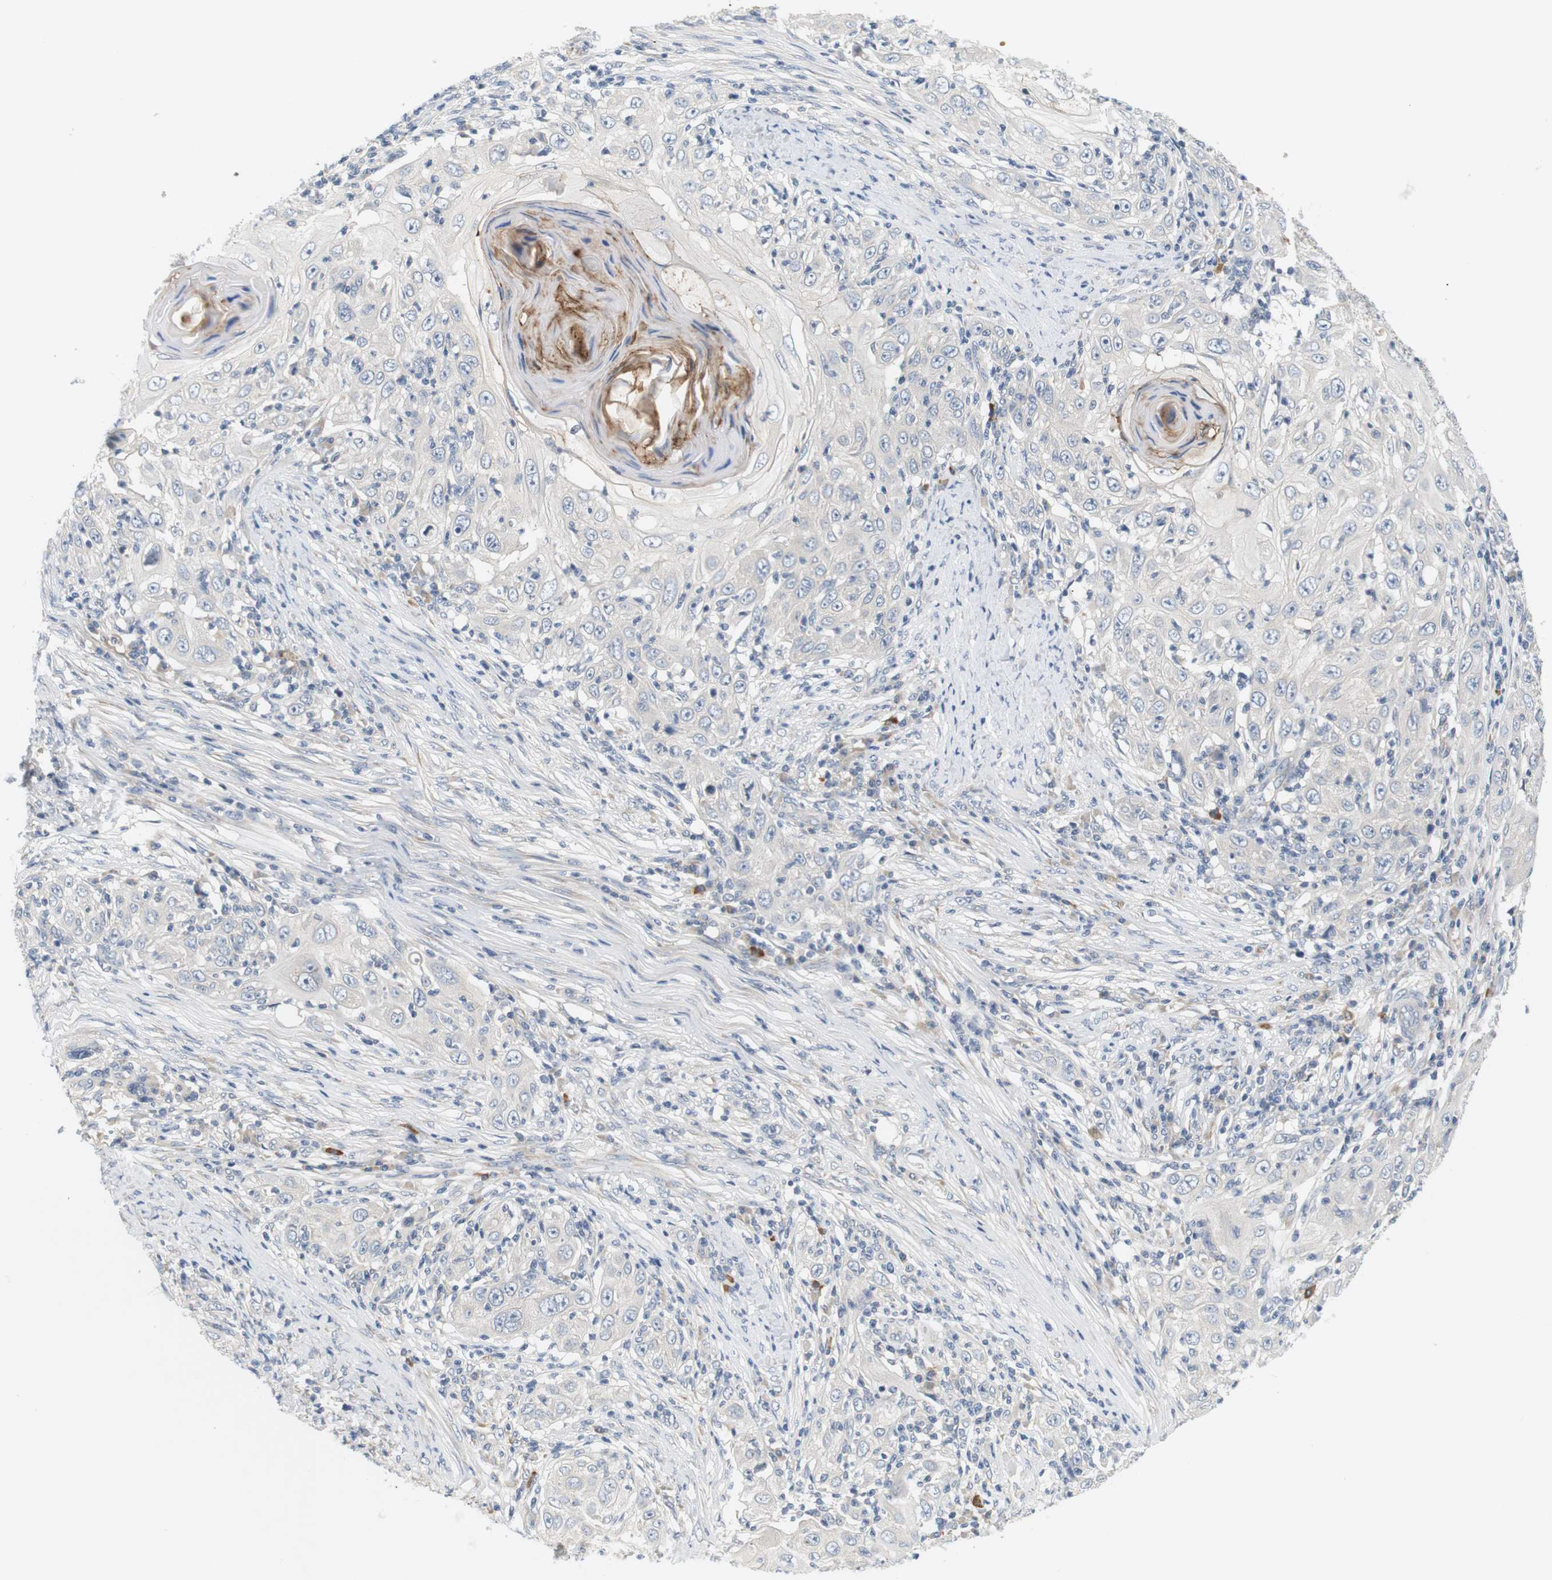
{"staining": {"intensity": "negative", "quantity": "none", "location": "none"}, "tissue": "skin cancer", "cell_type": "Tumor cells", "image_type": "cancer", "snomed": [{"axis": "morphology", "description": "Squamous cell carcinoma, NOS"}, {"axis": "topography", "description": "Skin"}], "caption": "High power microscopy image of an immunohistochemistry micrograph of skin cancer (squamous cell carcinoma), revealing no significant staining in tumor cells.", "gene": "EVA1C", "patient": {"sex": "female", "age": 88}}